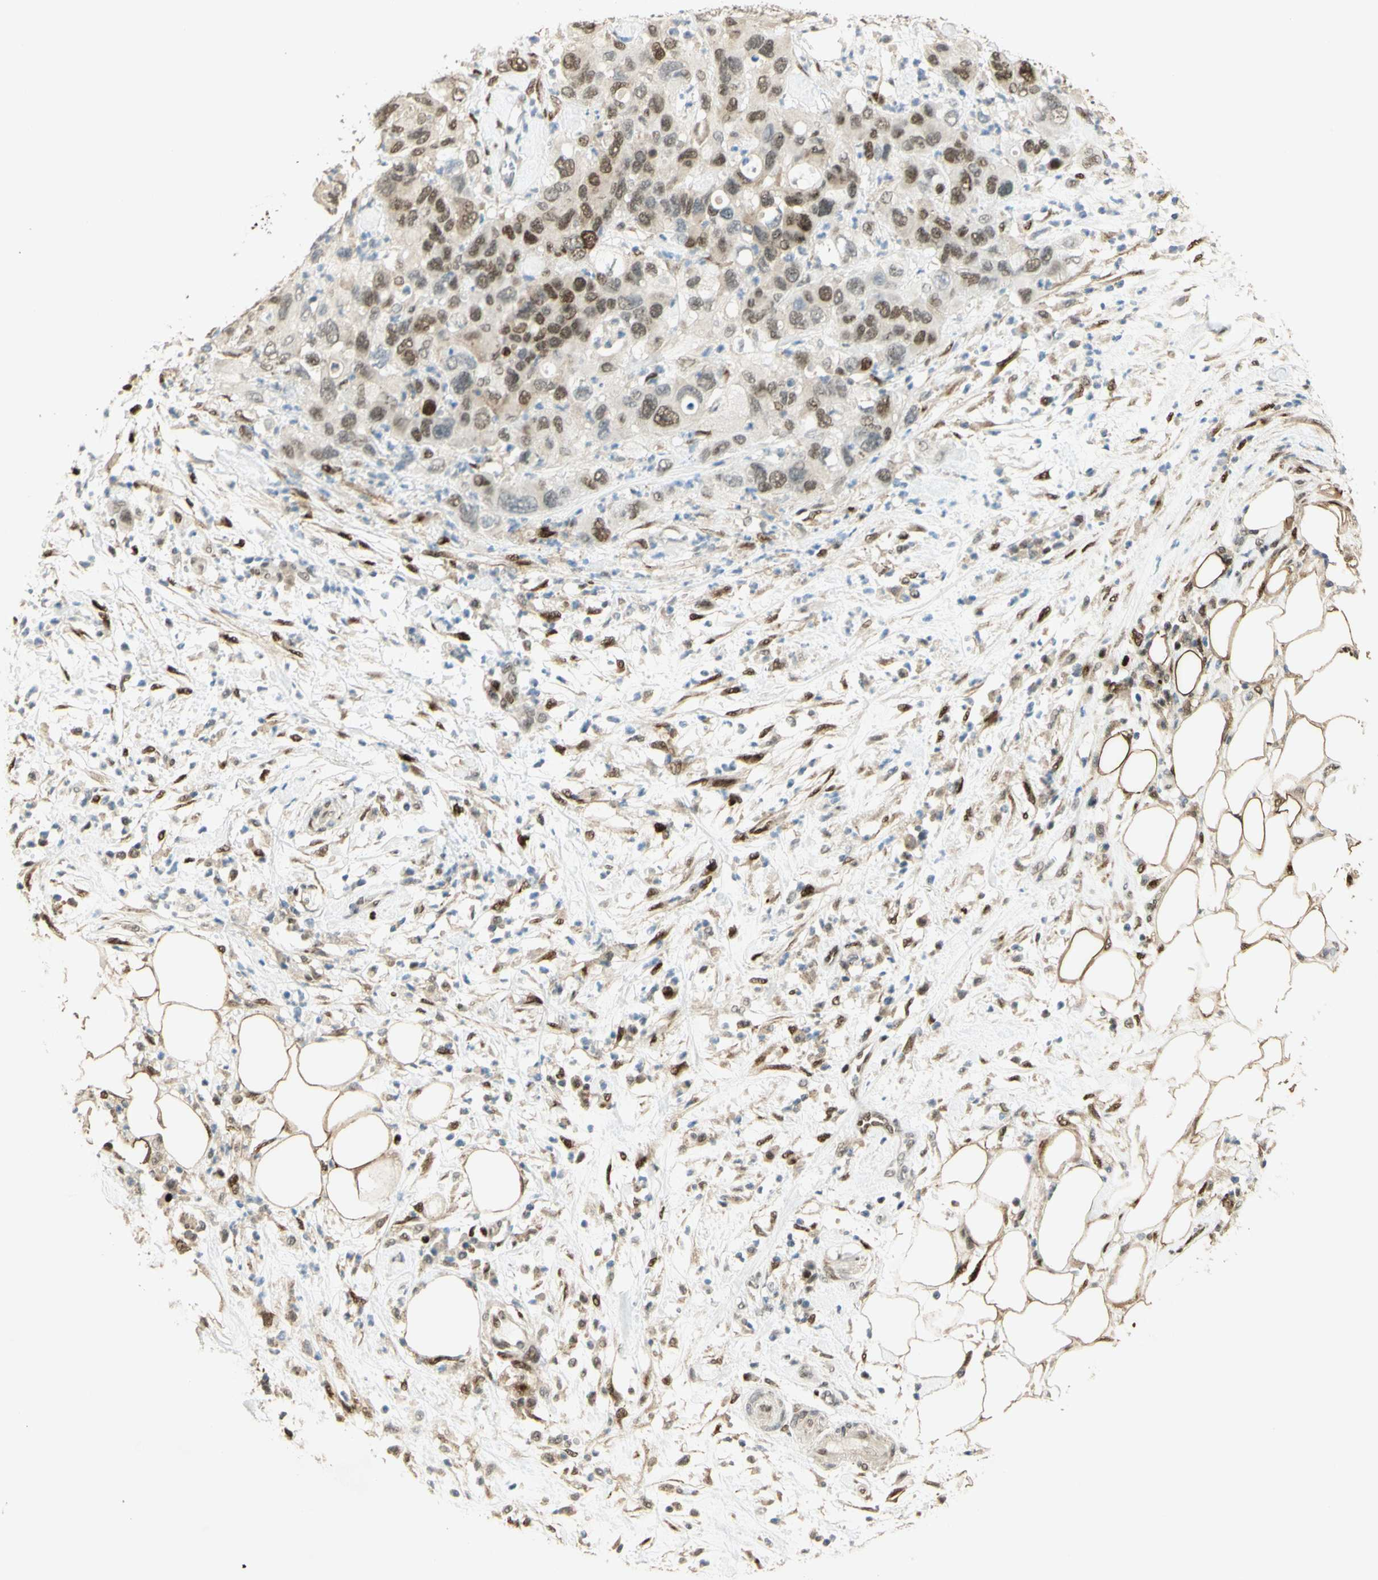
{"staining": {"intensity": "moderate", "quantity": "25%-75%", "location": "nuclear"}, "tissue": "pancreatic cancer", "cell_type": "Tumor cells", "image_type": "cancer", "snomed": [{"axis": "morphology", "description": "Adenocarcinoma, NOS"}, {"axis": "topography", "description": "Pancreas"}], "caption": "Tumor cells demonstrate medium levels of moderate nuclear positivity in about 25%-75% of cells in human adenocarcinoma (pancreatic).", "gene": "FOXP1", "patient": {"sex": "female", "age": 71}}